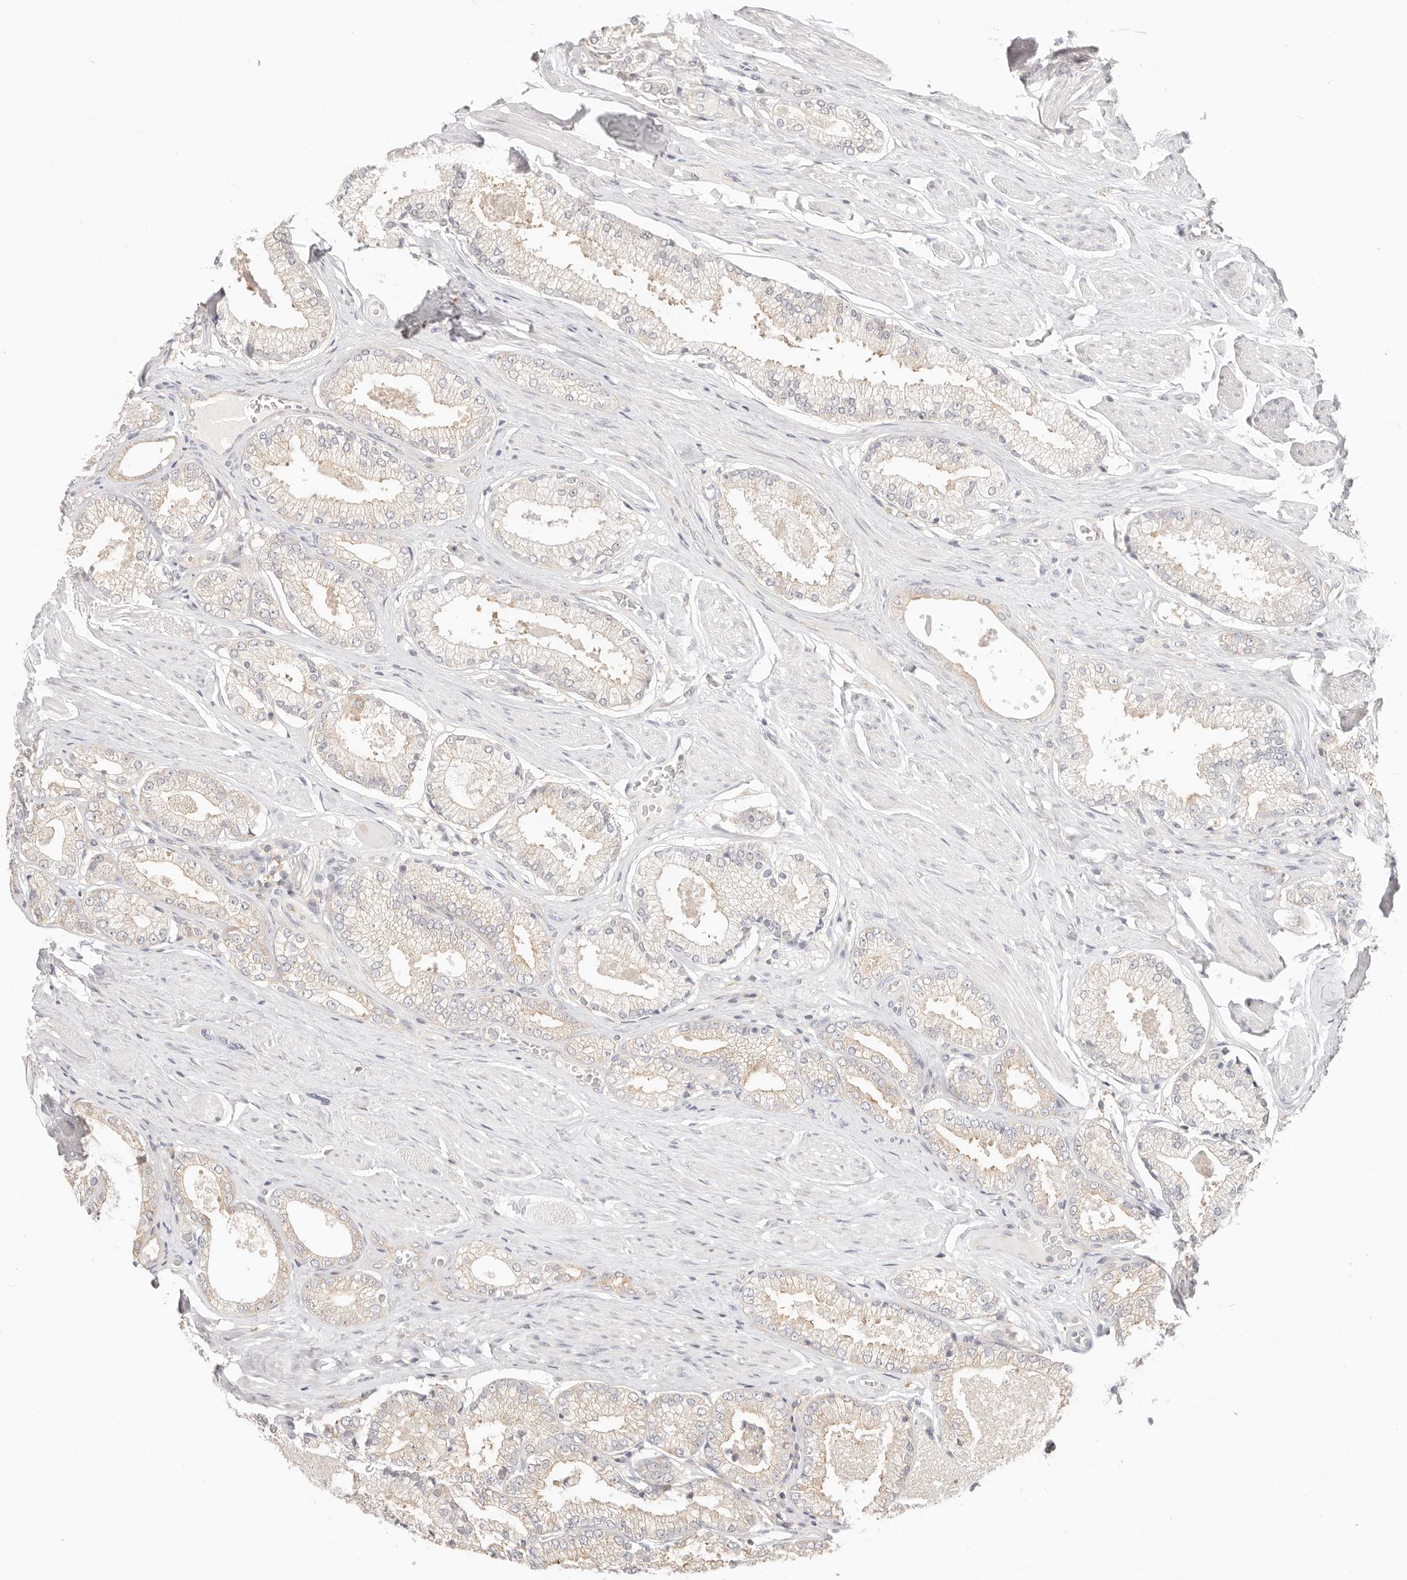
{"staining": {"intensity": "weak", "quantity": "<25%", "location": "cytoplasmic/membranous"}, "tissue": "prostate cancer", "cell_type": "Tumor cells", "image_type": "cancer", "snomed": [{"axis": "morphology", "description": "Adenocarcinoma, Low grade"}, {"axis": "topography", "description": "Prostate"}], "caption": "This is an immunohistochemistry (IHC) image of prostate cancer. There is no staining in tumor cells.", "gene": "DTNBP1", "patient": {"sex": "male", "age": 71}}